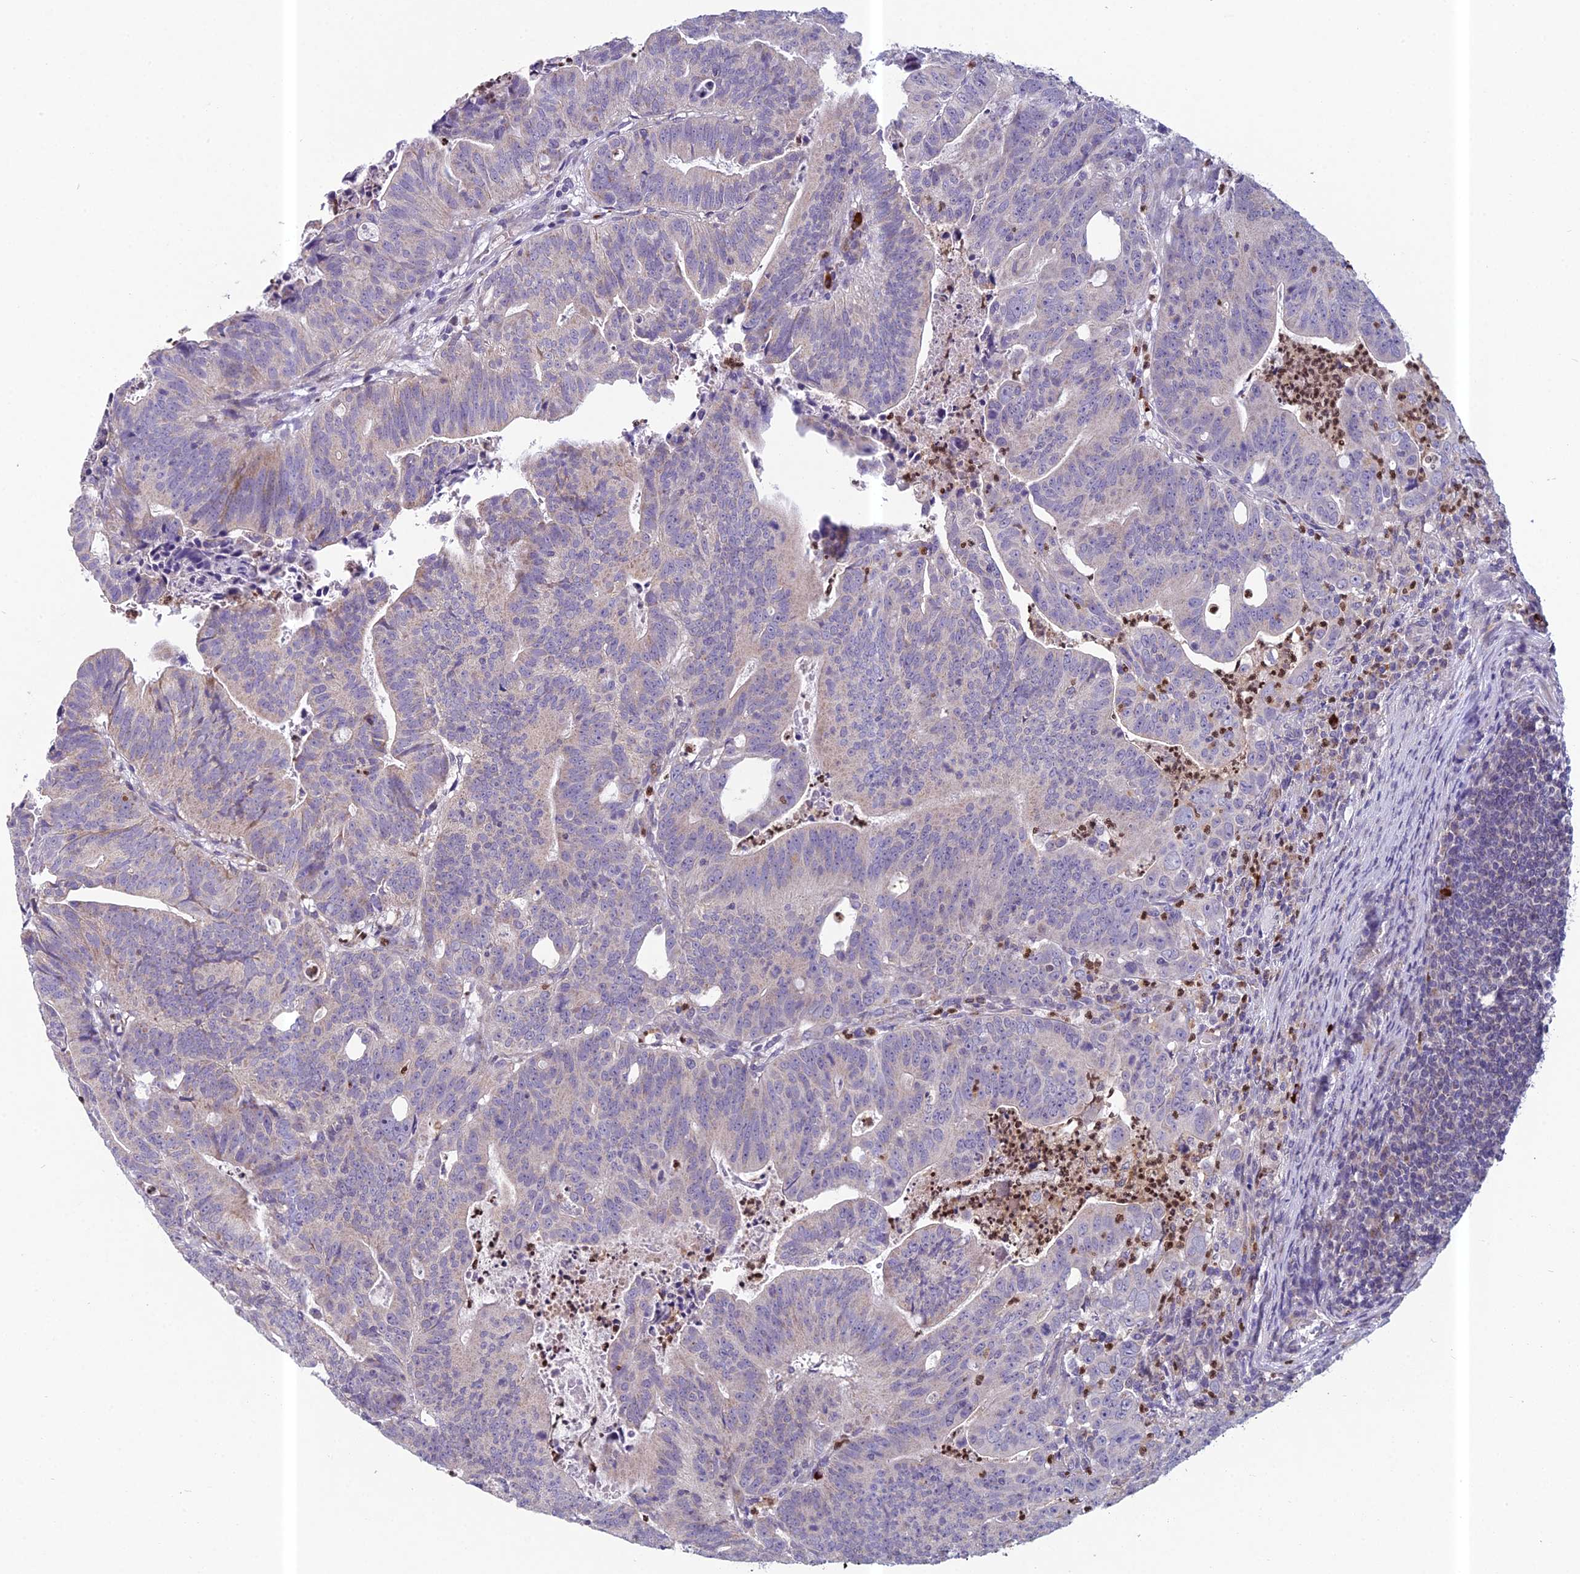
{"staining": {"intensity": "negative", "quantity": "none", "location": "none"}, "tissue": "colorectal cancer", "cell_type": "Tumor cells", "image_type": "cancer", "snomed": [{"axis": "morphology", "description": "Adenocarcinoma, NOS"}, {"axis": "topography", "description": "Rectum"}], "caption": "Tumor cells show no significant protein expression in colorectal cancer (adenocarcinoma). (Stains: DAB (3,3'-diaminobenzidine) immunohistochemistry (IHC) with hematoxylin counter stain, Microscopy: brightfield microscopy at high magnification).", "gene": "ENSG00000188897", "patient": {"sex": "male", "age": 69}}